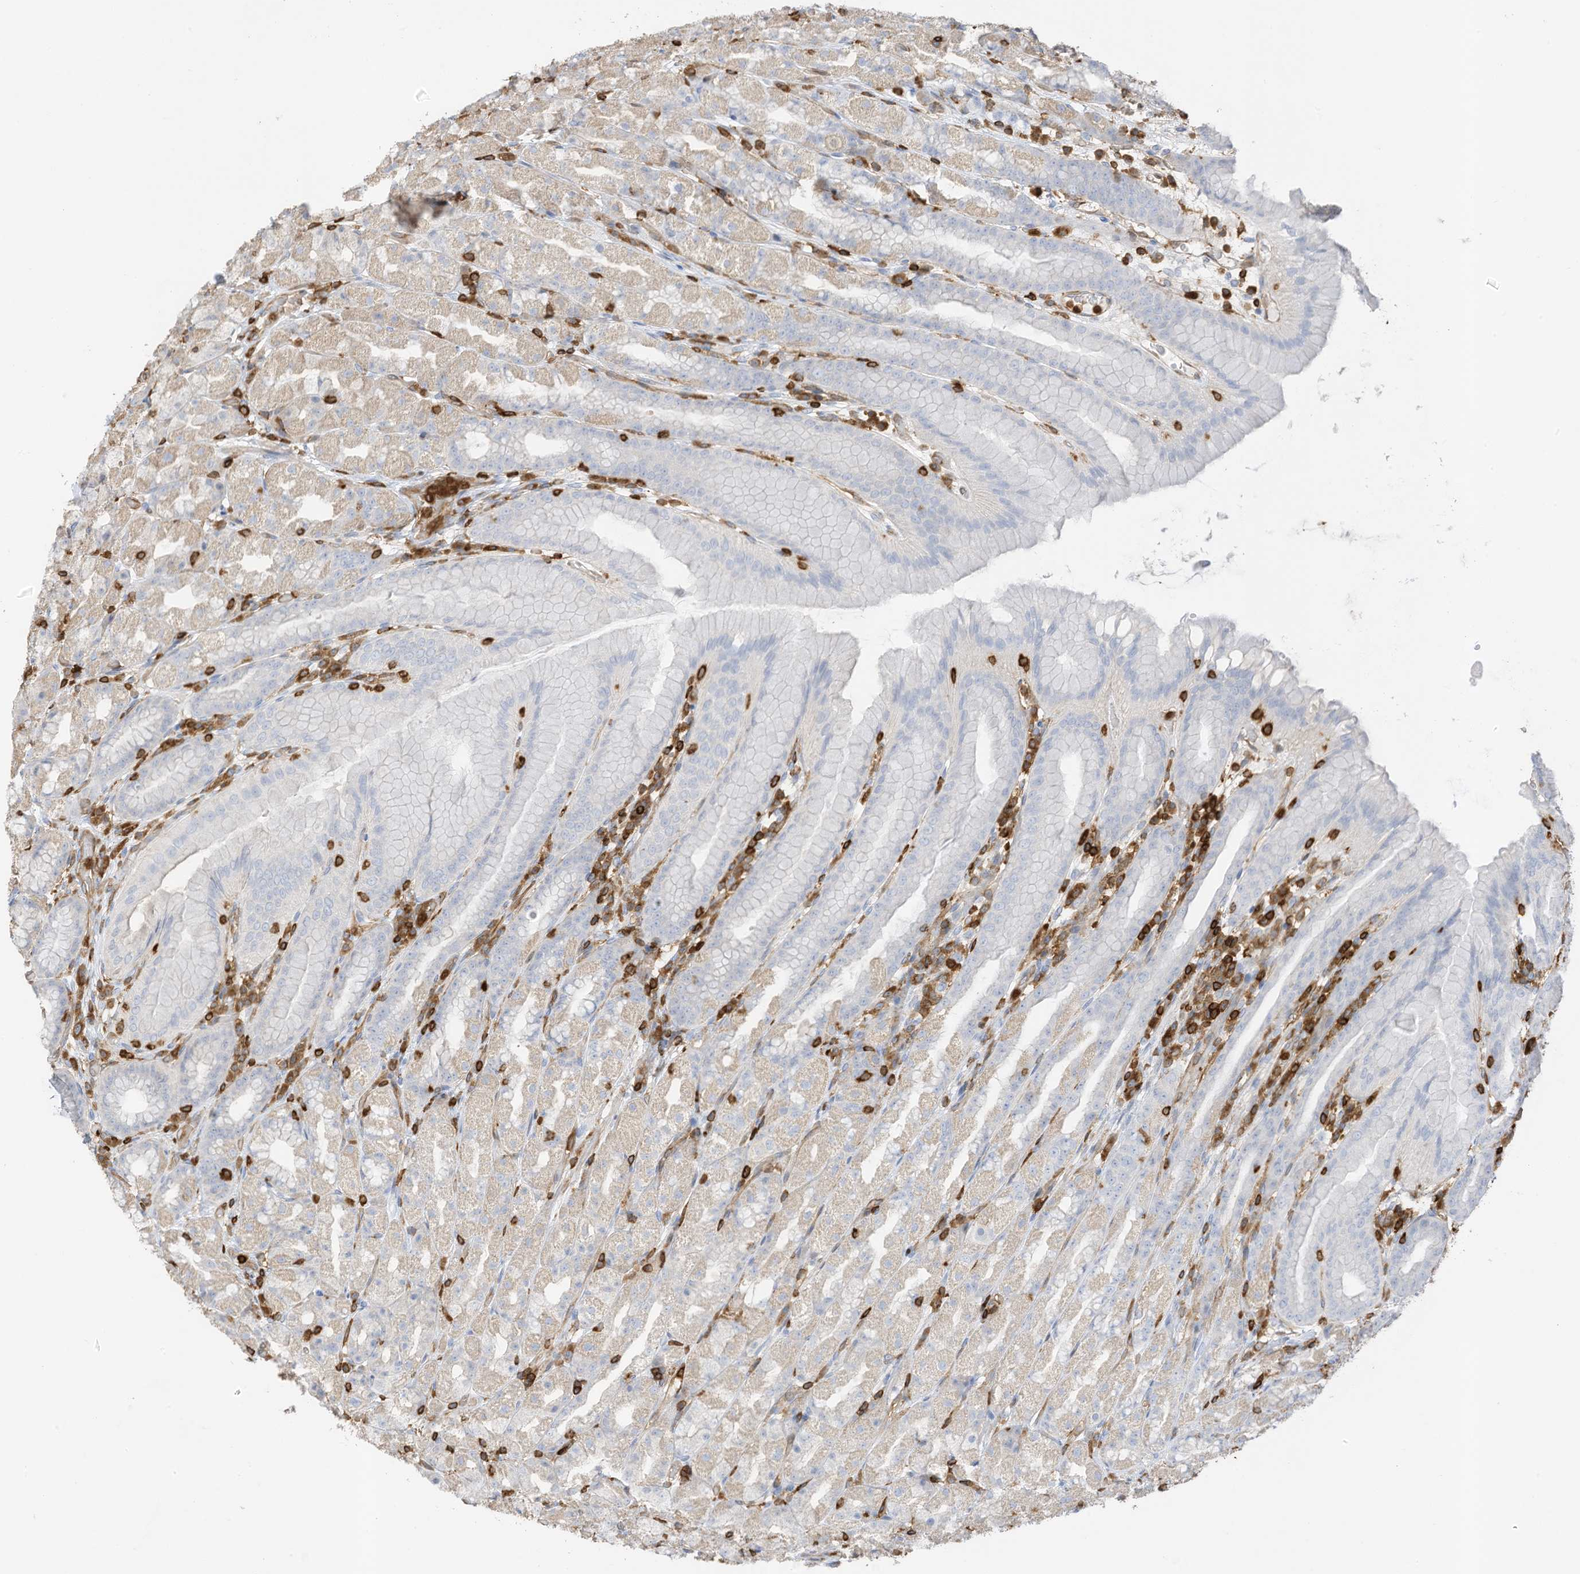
{"staining": {"intensity": "weak", "quantity": "25%-75%", "location": "cytoplasmic/membranous"}, "tissue": "stomach", "cell_type": "Glandular cells", "image_type": "normal", "snomed": [{"axis": "morphology", "description": "Normal tissue, NOS"}, {"axis": "topography", "description": "Stomach, upper"}], "caption": "High-power microscopy captured an immunohistochemistry photomicrograph of benign stomach, revealing weak cytoplasmic/membranous staining in about 25%-75% of glandular cells. Using DAB (brown) and hematoxylin (blue) stains, captured at high magnification using brightfield microscopy.", "gene": "ARHGAP25", "patient": {"sex": "male", "age": 68}}